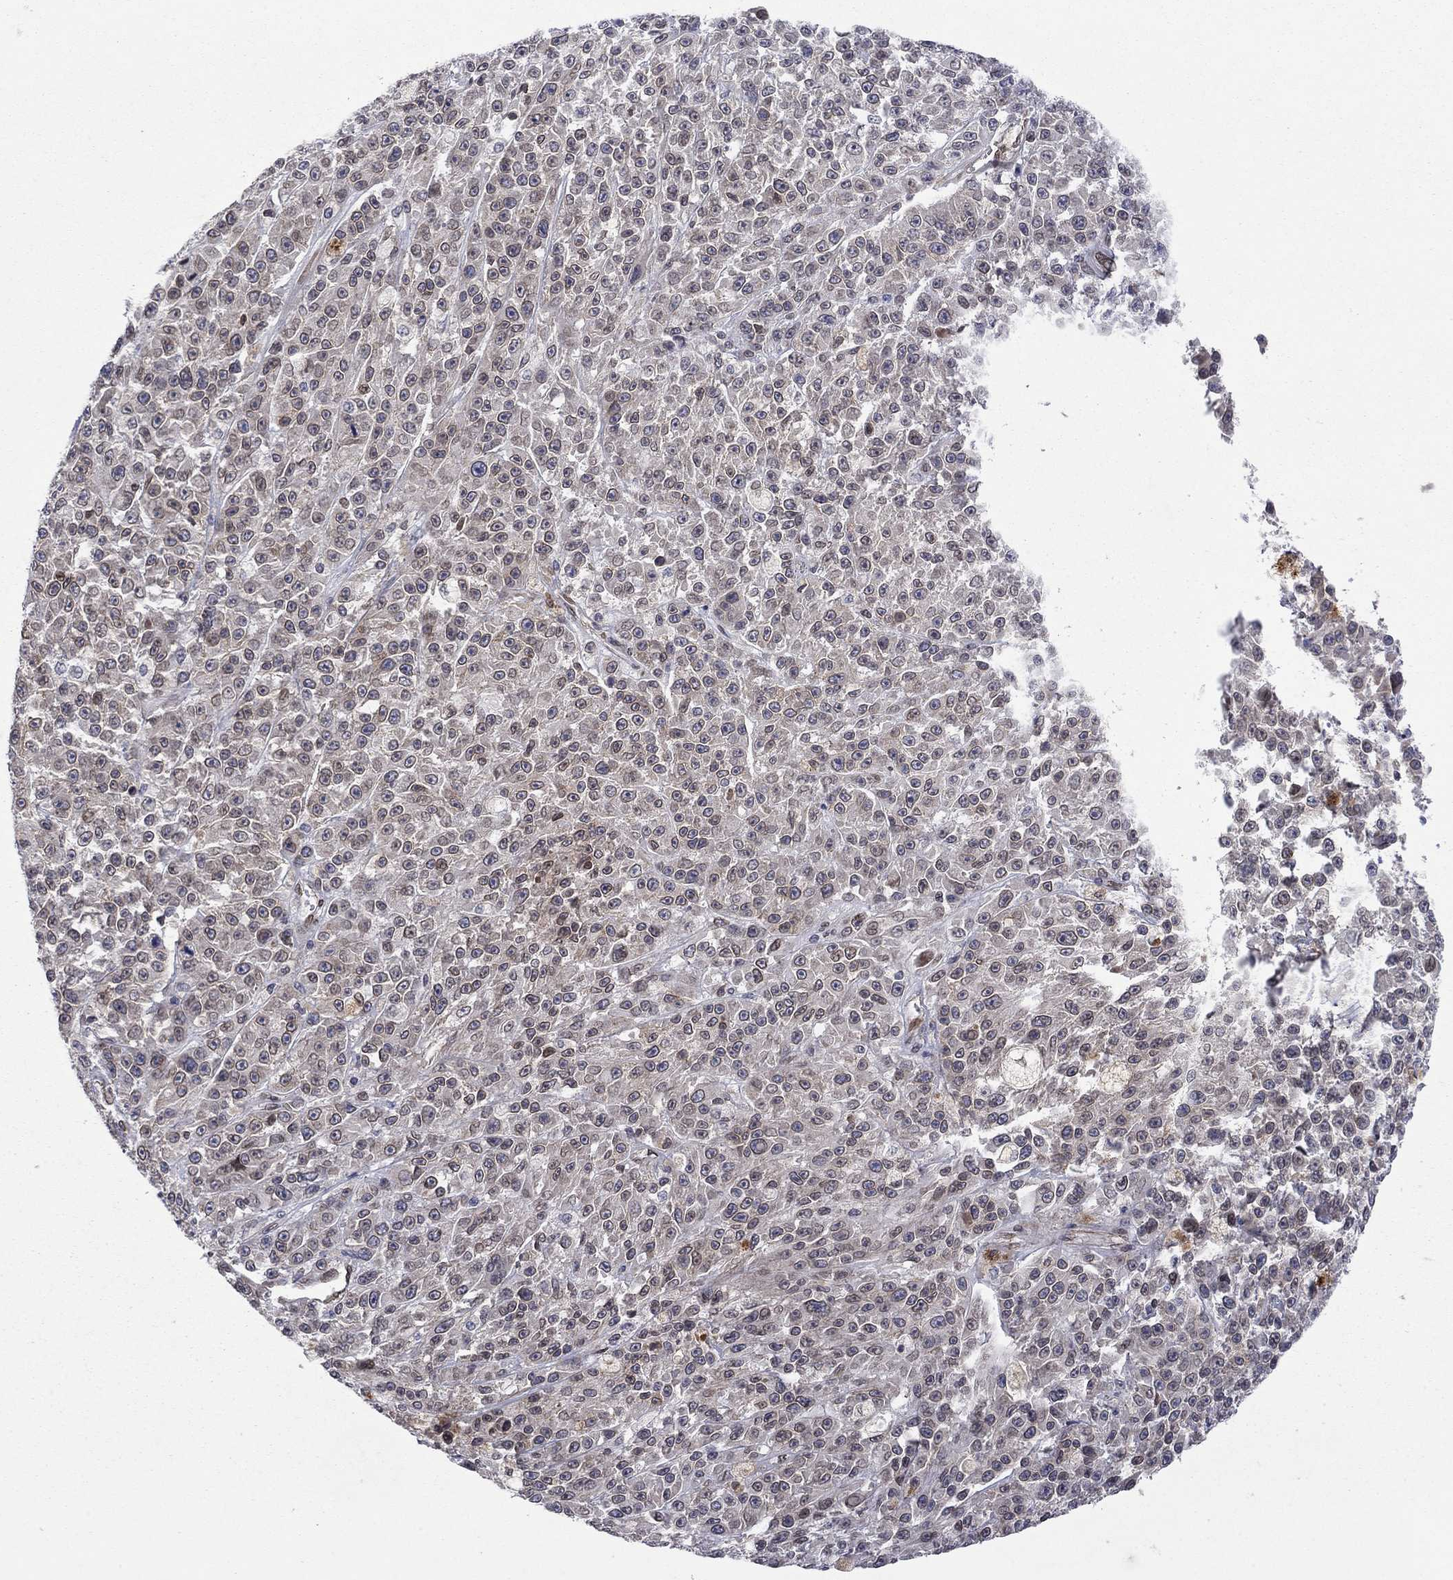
{"staining": {"intensity": "negative", "quantity": "none", "location": "none"}, "tissue": "melanoma", "cell_type": "Tumor cells", "image_type": "cancer", "snomed": [{"axis": "morphology", "description": "Malignant melanoma, NOS"}, {"axis": "topography", "description": "Skin"}], "caption": "A micrograph of malignant melanoma stained for a protein reveals no brown staining in tumor cells. (Brightfield microscopy of DAB immunohistochemistry (IHC) at high magnification).", "gene": "EMC9", "patient": {"sex": "female", "age": 58}}